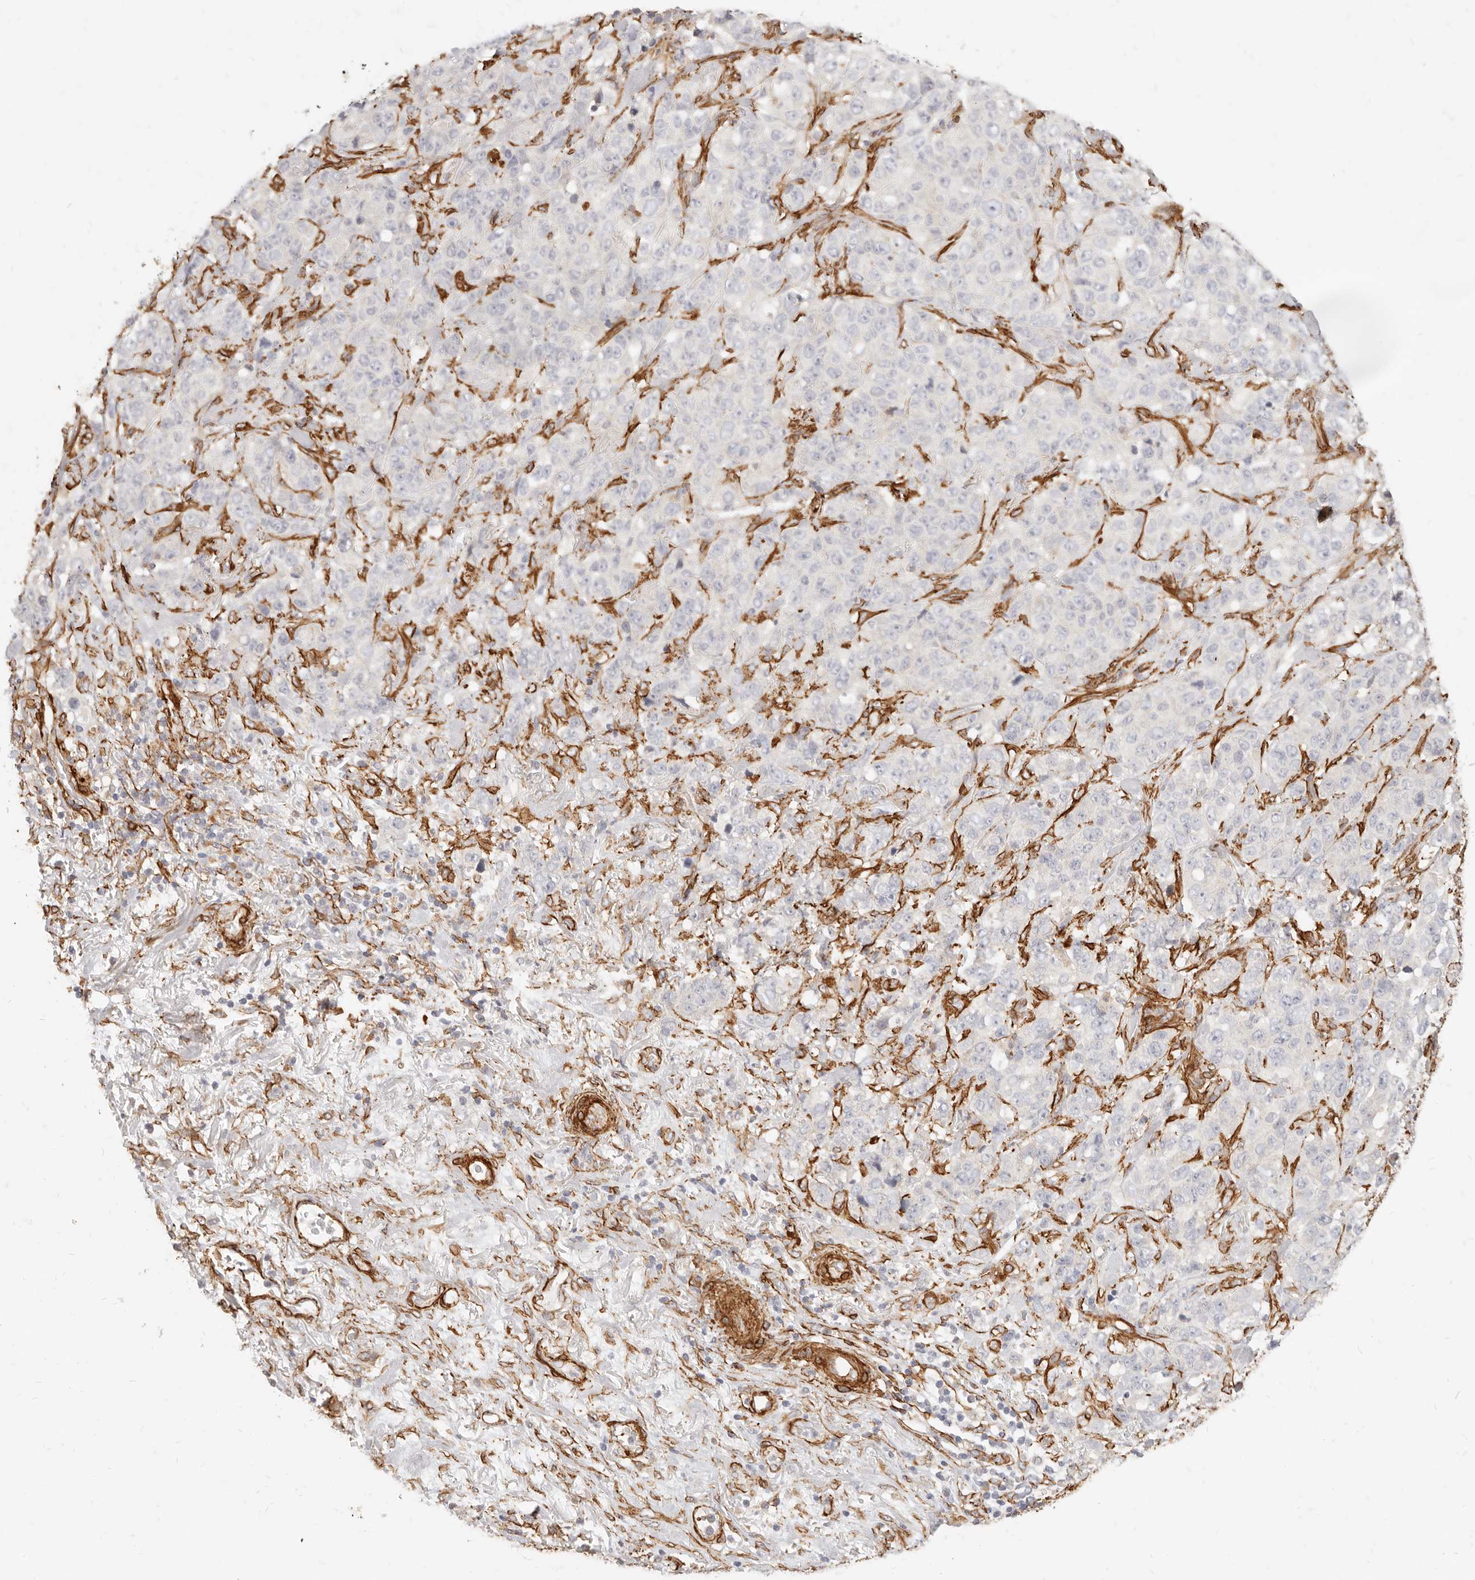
{"staining": {"intensity": "negative", "quantity": "none", "location": "none"}, "tissue": "stomach cancer", "cell_type": "Tumor cells", "image_type": "cancer", "snomed": [{"axis": "morphology", "description": "Adenocarcinoma, NOS"}, {"axis": "topography", "description": "Stomach"}], "caption": "Immunohistochemistry (IHC) of stomach cancer (adenocarcinoma) exhibits no expression in tumor cells.", "gene": "TMTC2", "patient": {"sex": "male", "age": 48}}